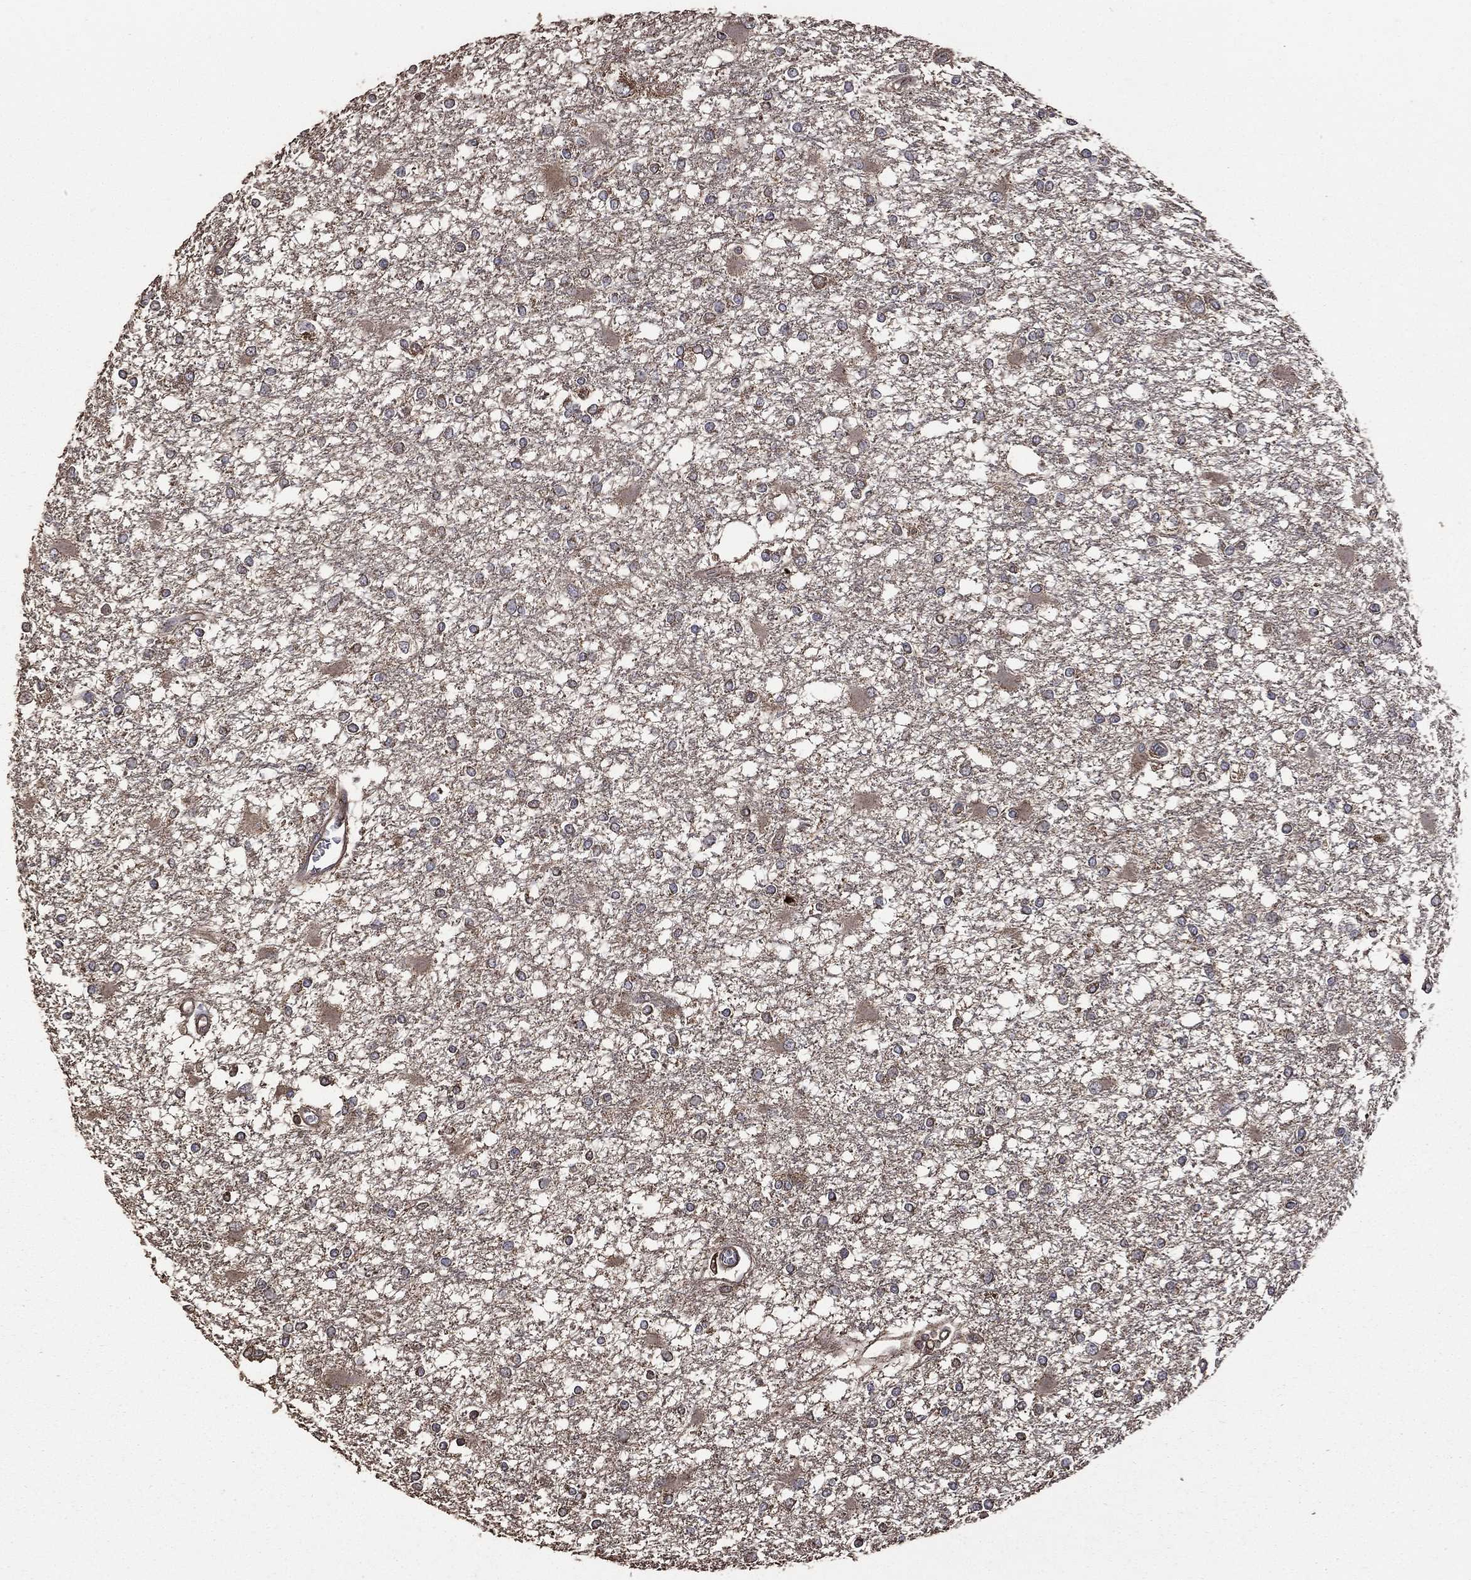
{"staining": {"intensity": "weak", "quantity": "<25%", "location": "cytoplasmic/membranous"}, "tissue": "glioma", "cell_type": "Tumor cells", "image_type": "cancer", "snomed": [{"axis": "morphology", "description": "Glioma, malignant, High grade"}, {"axis": "topography", "description": "Cerebral cortex"}], "caption": "Tumor cells are negative for brown protein staining in glioma. The staining is performed using DAB brown chromogen with nuclei counter-stained in using hematoxylin.", "gene": "METTL27", "patient": {"sex": "male", "age": 79}}